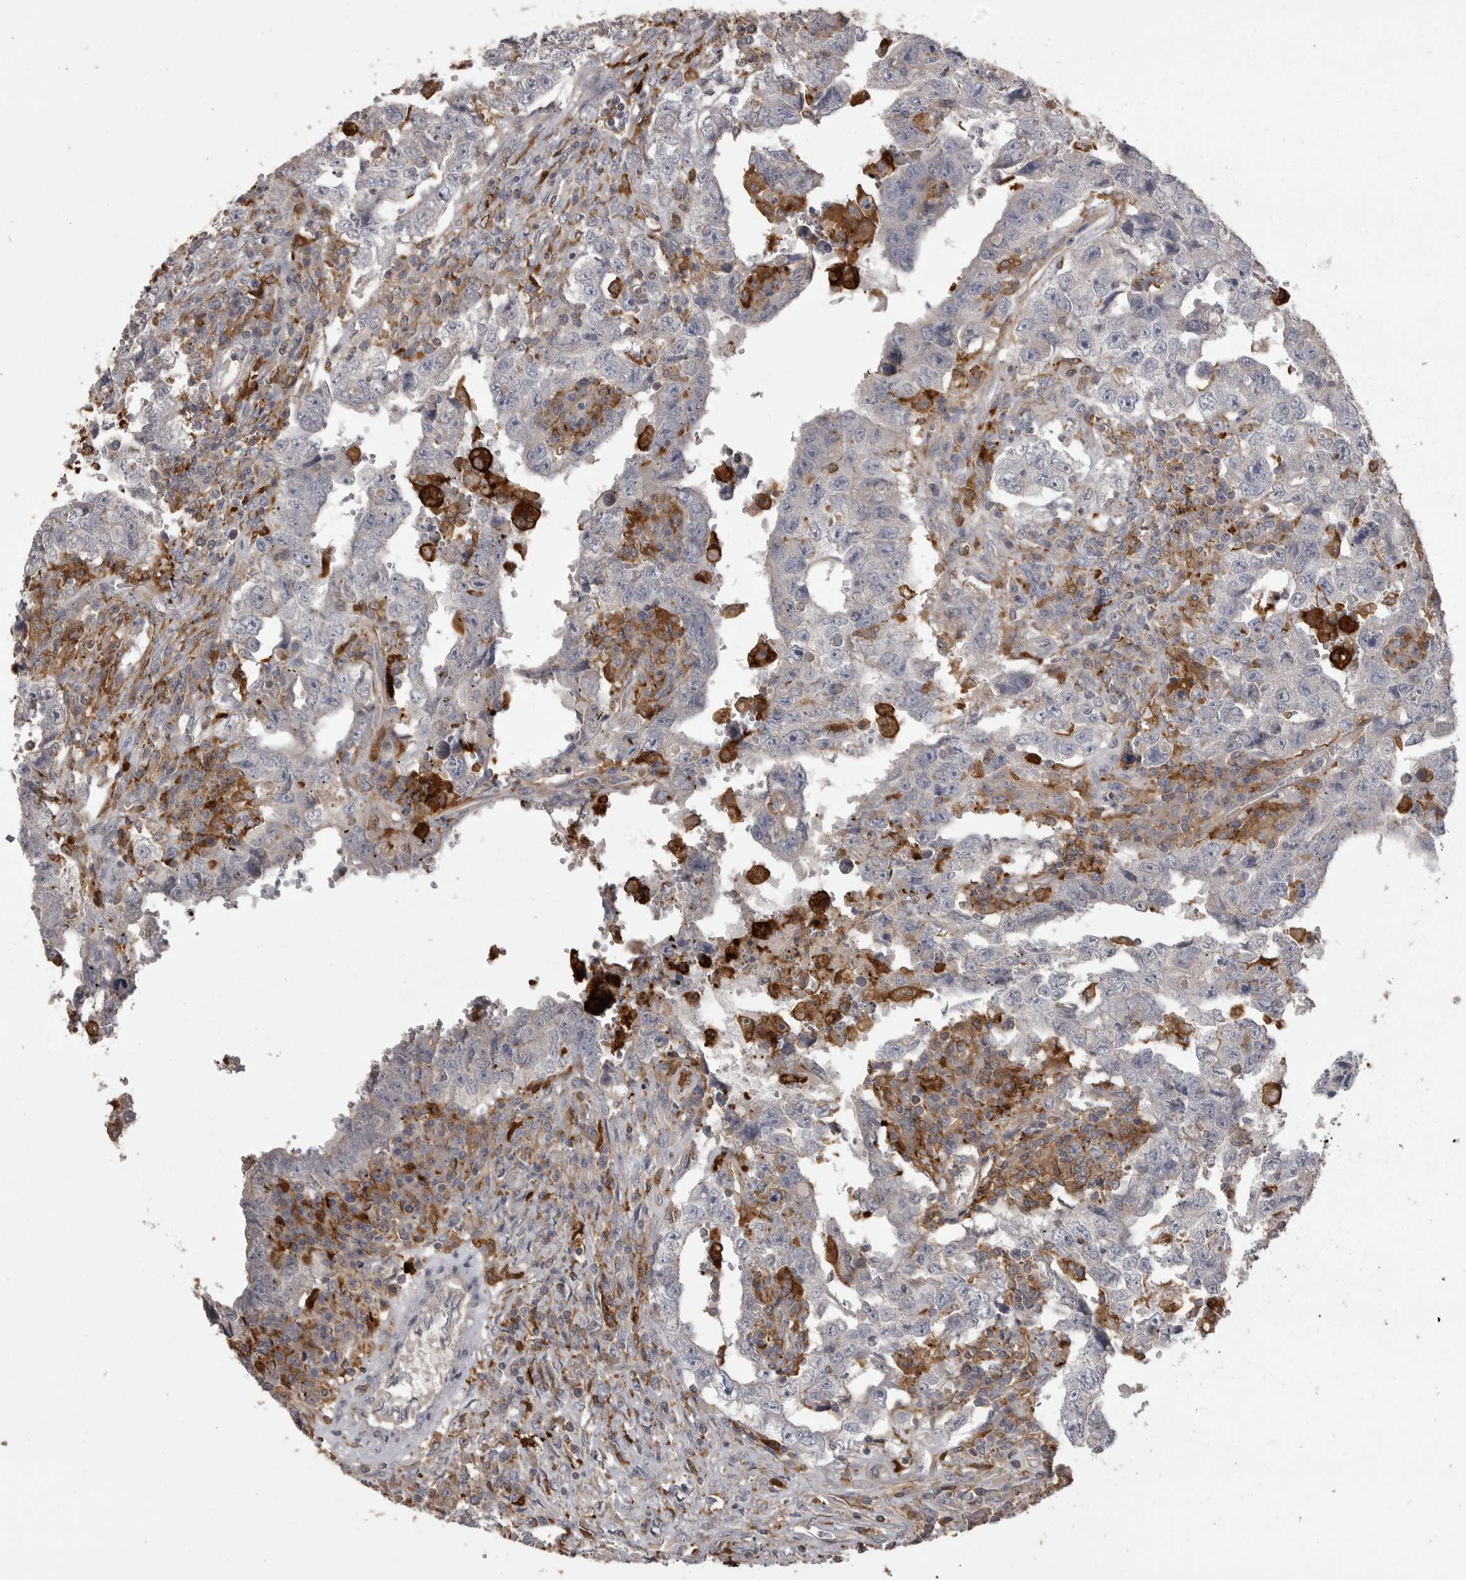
{"staining": {"intensity": "negative", "quantity": "none", "location": "none"}, "tissue": "testis cancer", "cell_type": "Tumor cells", "image_type": "cancer", "snomed": [{"axis": "morphology", "description": "Carcinoma, Embryonal, NOS"}, {"axis": "topography", "description": "Testis"}], "caption": "This is an IHC micrograph of human testis cancer. There is no staining in tumor cells.", "gene": "CMTM6", "patient": {"sex": "male", "age": 26}}